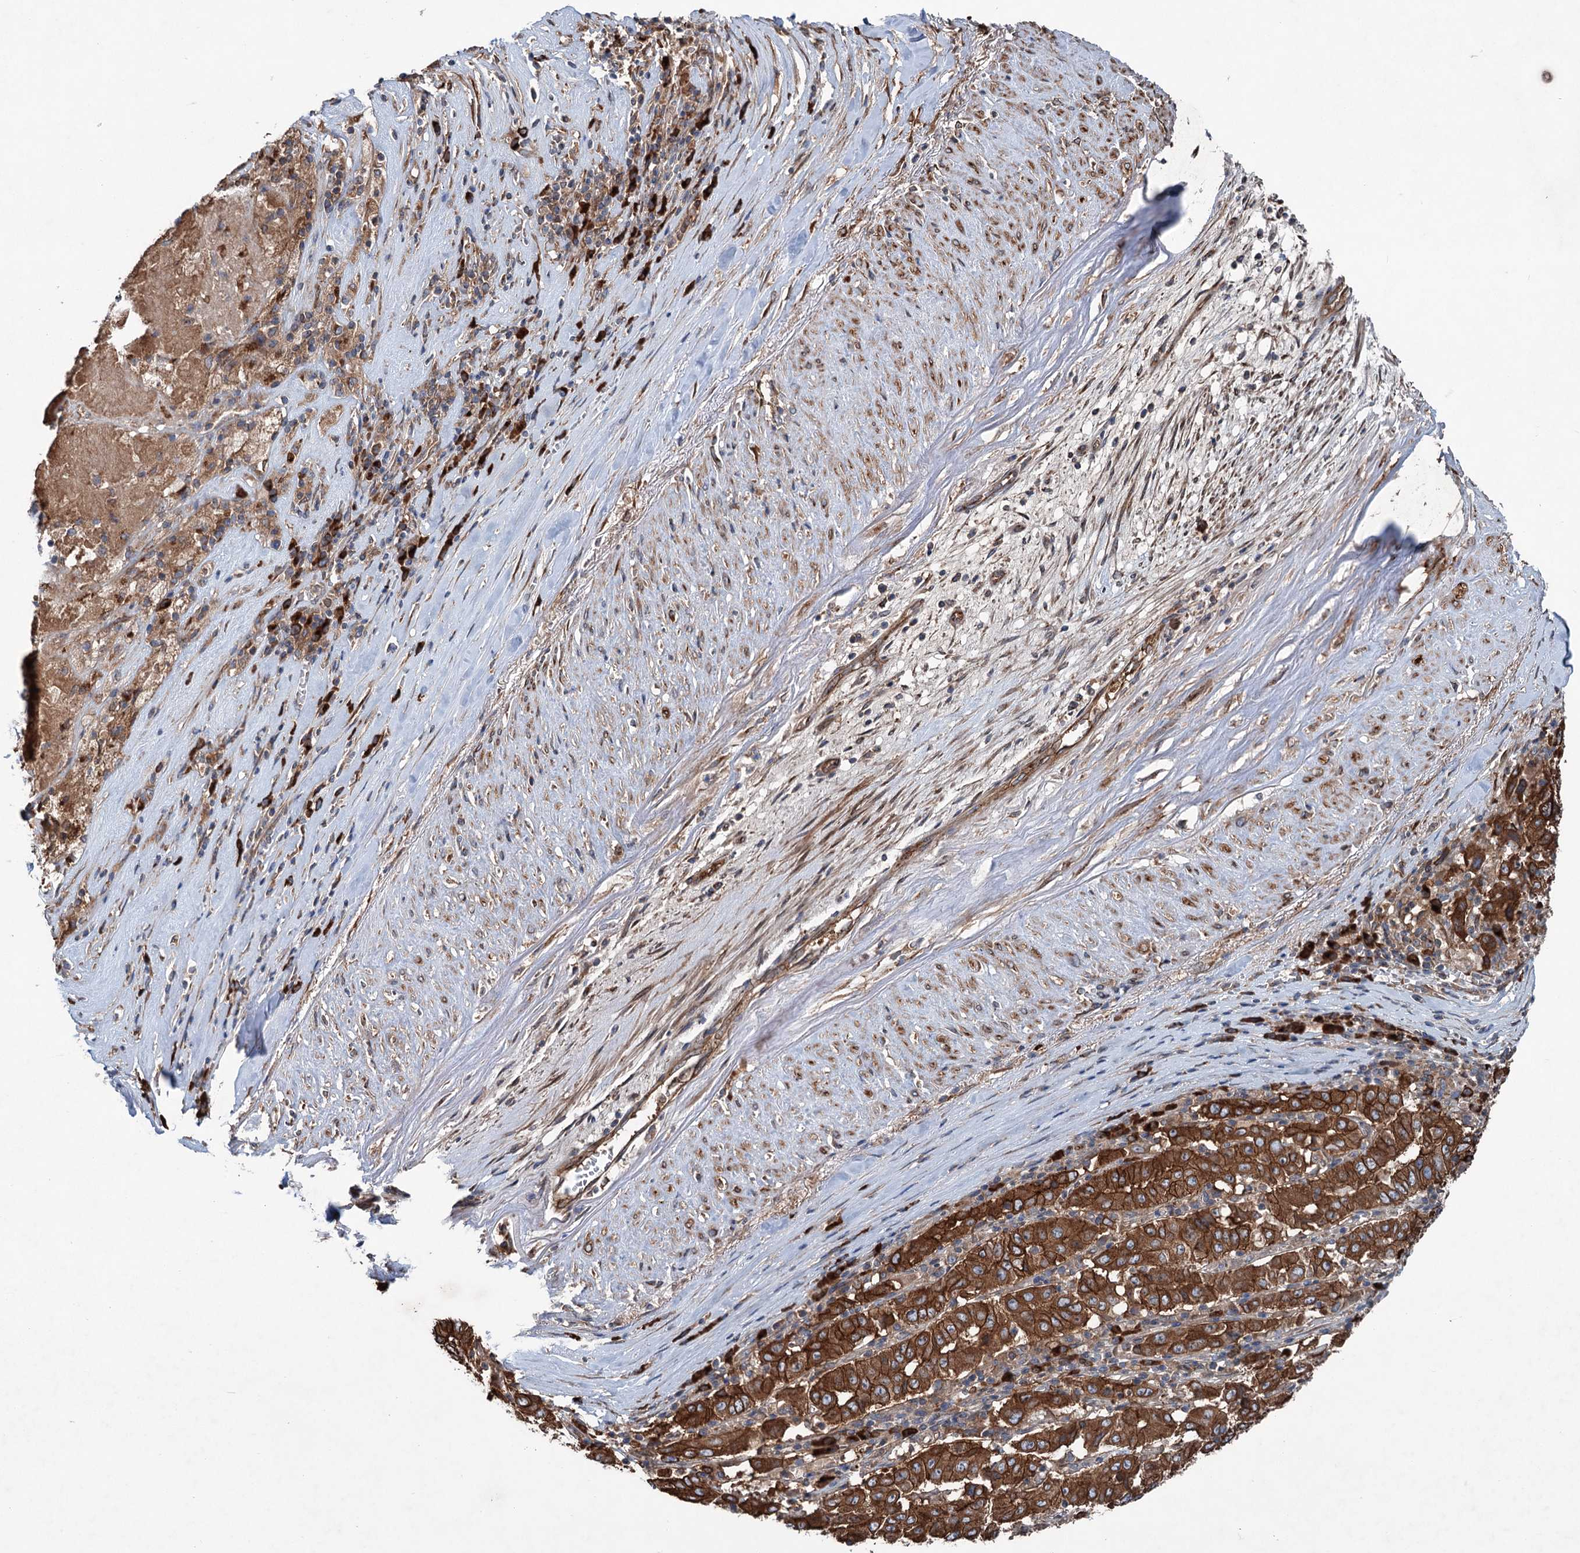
{"staining": {"intensity": "strong", "quantity": ">75%", "location": "cytoplasmic/membranous"}, "tissue": "pancreatic cancer", "cell_type": "Tumor cells", "image_type": "cancer", "snomed": [{"axis": "morphology", "description": "Adenocarcinoma, NOS"}, {"axis": "topography", "description": "Pancreas"}], "caption": "Immunohistochemistry (IHC) of pancreatic adenocarcinoma shows high levels of strong cytoplasmic/membranous expression in approximately >75% of tumor cells.", "gene": "CALCOCO1", "patient": {"sex": "male", "age": 63}}